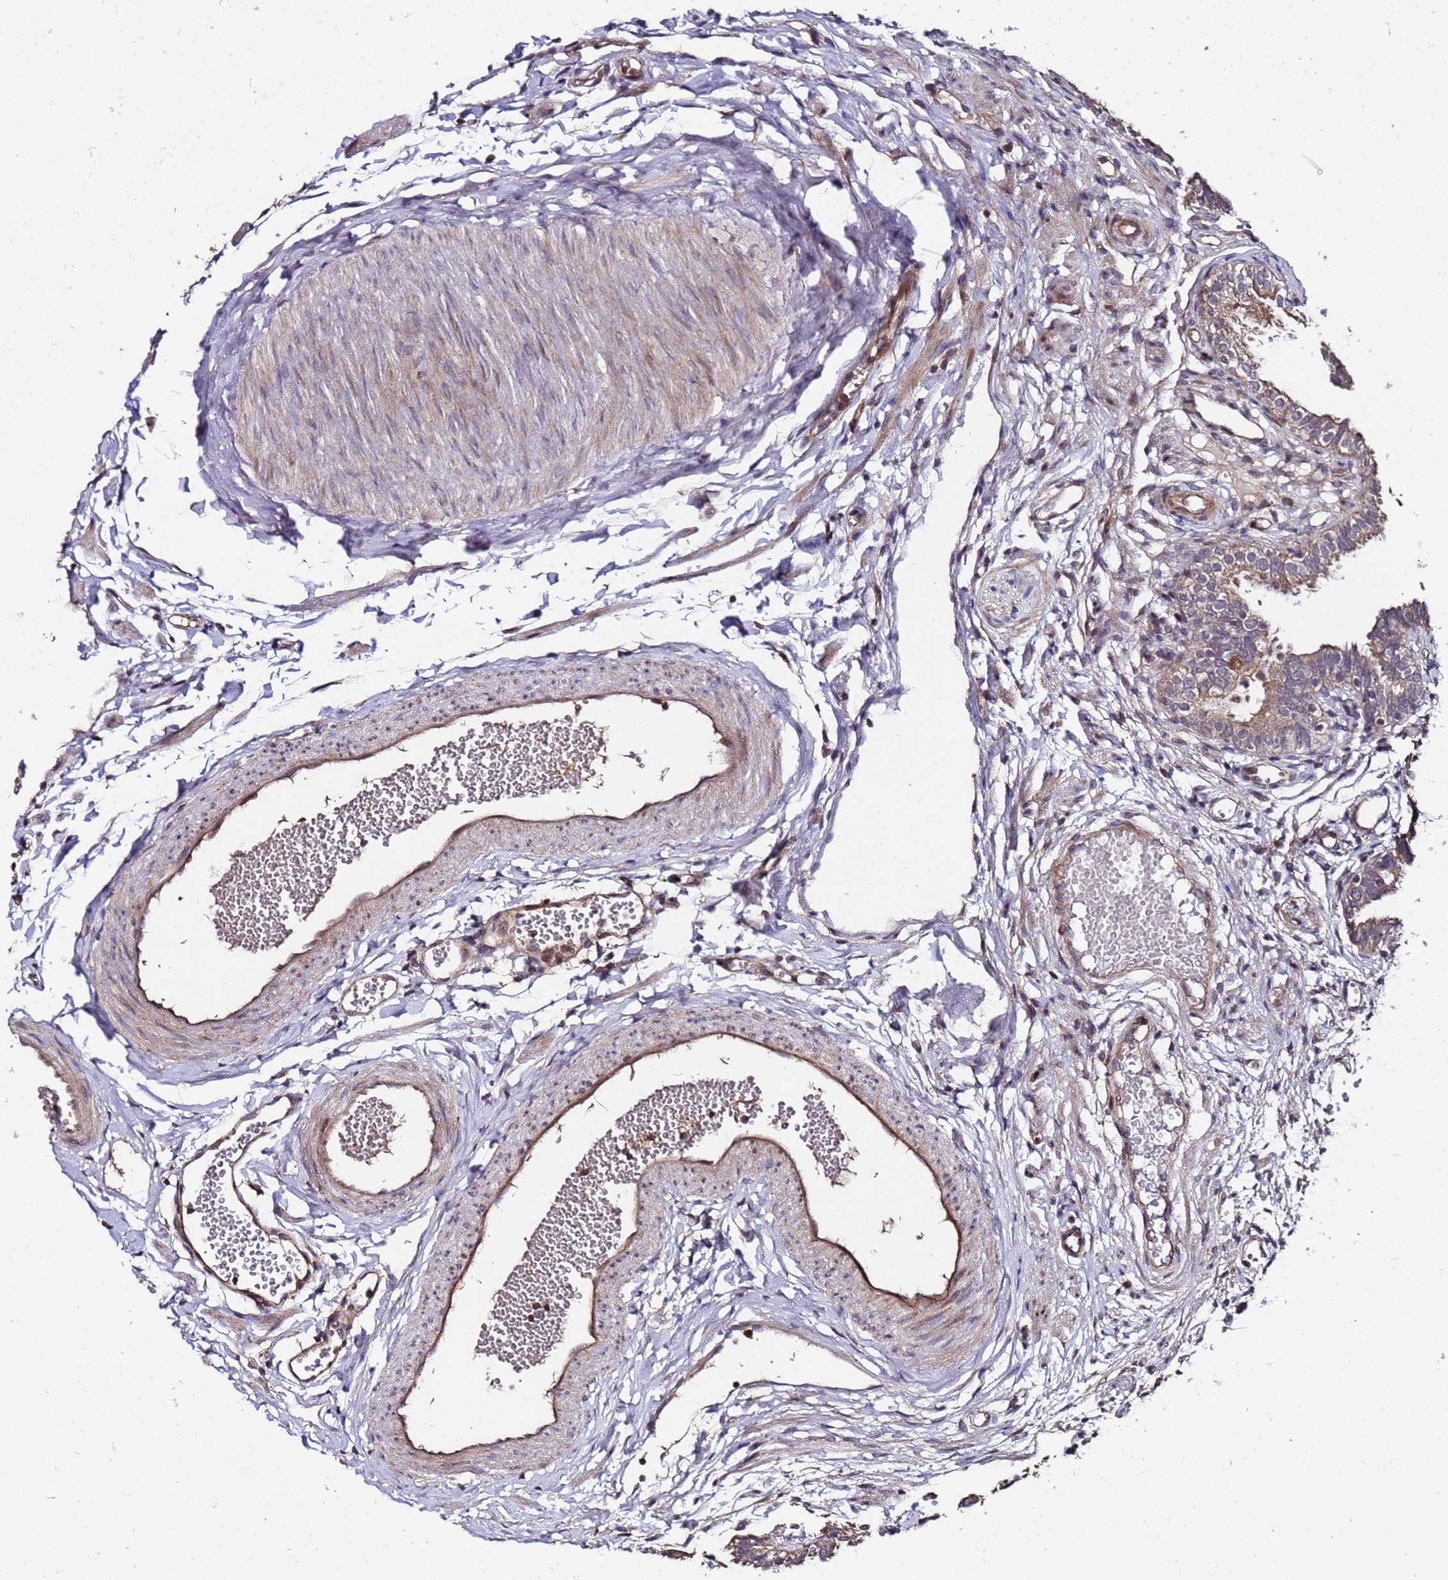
{"staining": {"intensity": "weak", "quantity": "25%-75%", "location": "cytoplasmic/membranous,nuclear"}, "tissue": "fallopian tube", "cell_type": "Glandular cells", "image_type": "normal", "snomed": [{"axis": "morphology", "description": "Normal tissue, NOS"}, {"axis": "topography", "description": "Fallopian tube"}], "caption": "Immunohistochemistry image of unremarkable fallopian tube: human fallopian tube stained using immunohistochemistry exhibits low levels of weak protein expression localized specifically in the cytoplasmic/membranous,nuclear of glandular cells, appearing as a cytoplasmic/membranous,nuclear brown color.", "gene": "PRODH", "patient": {"sex": "female", "age": 35}}